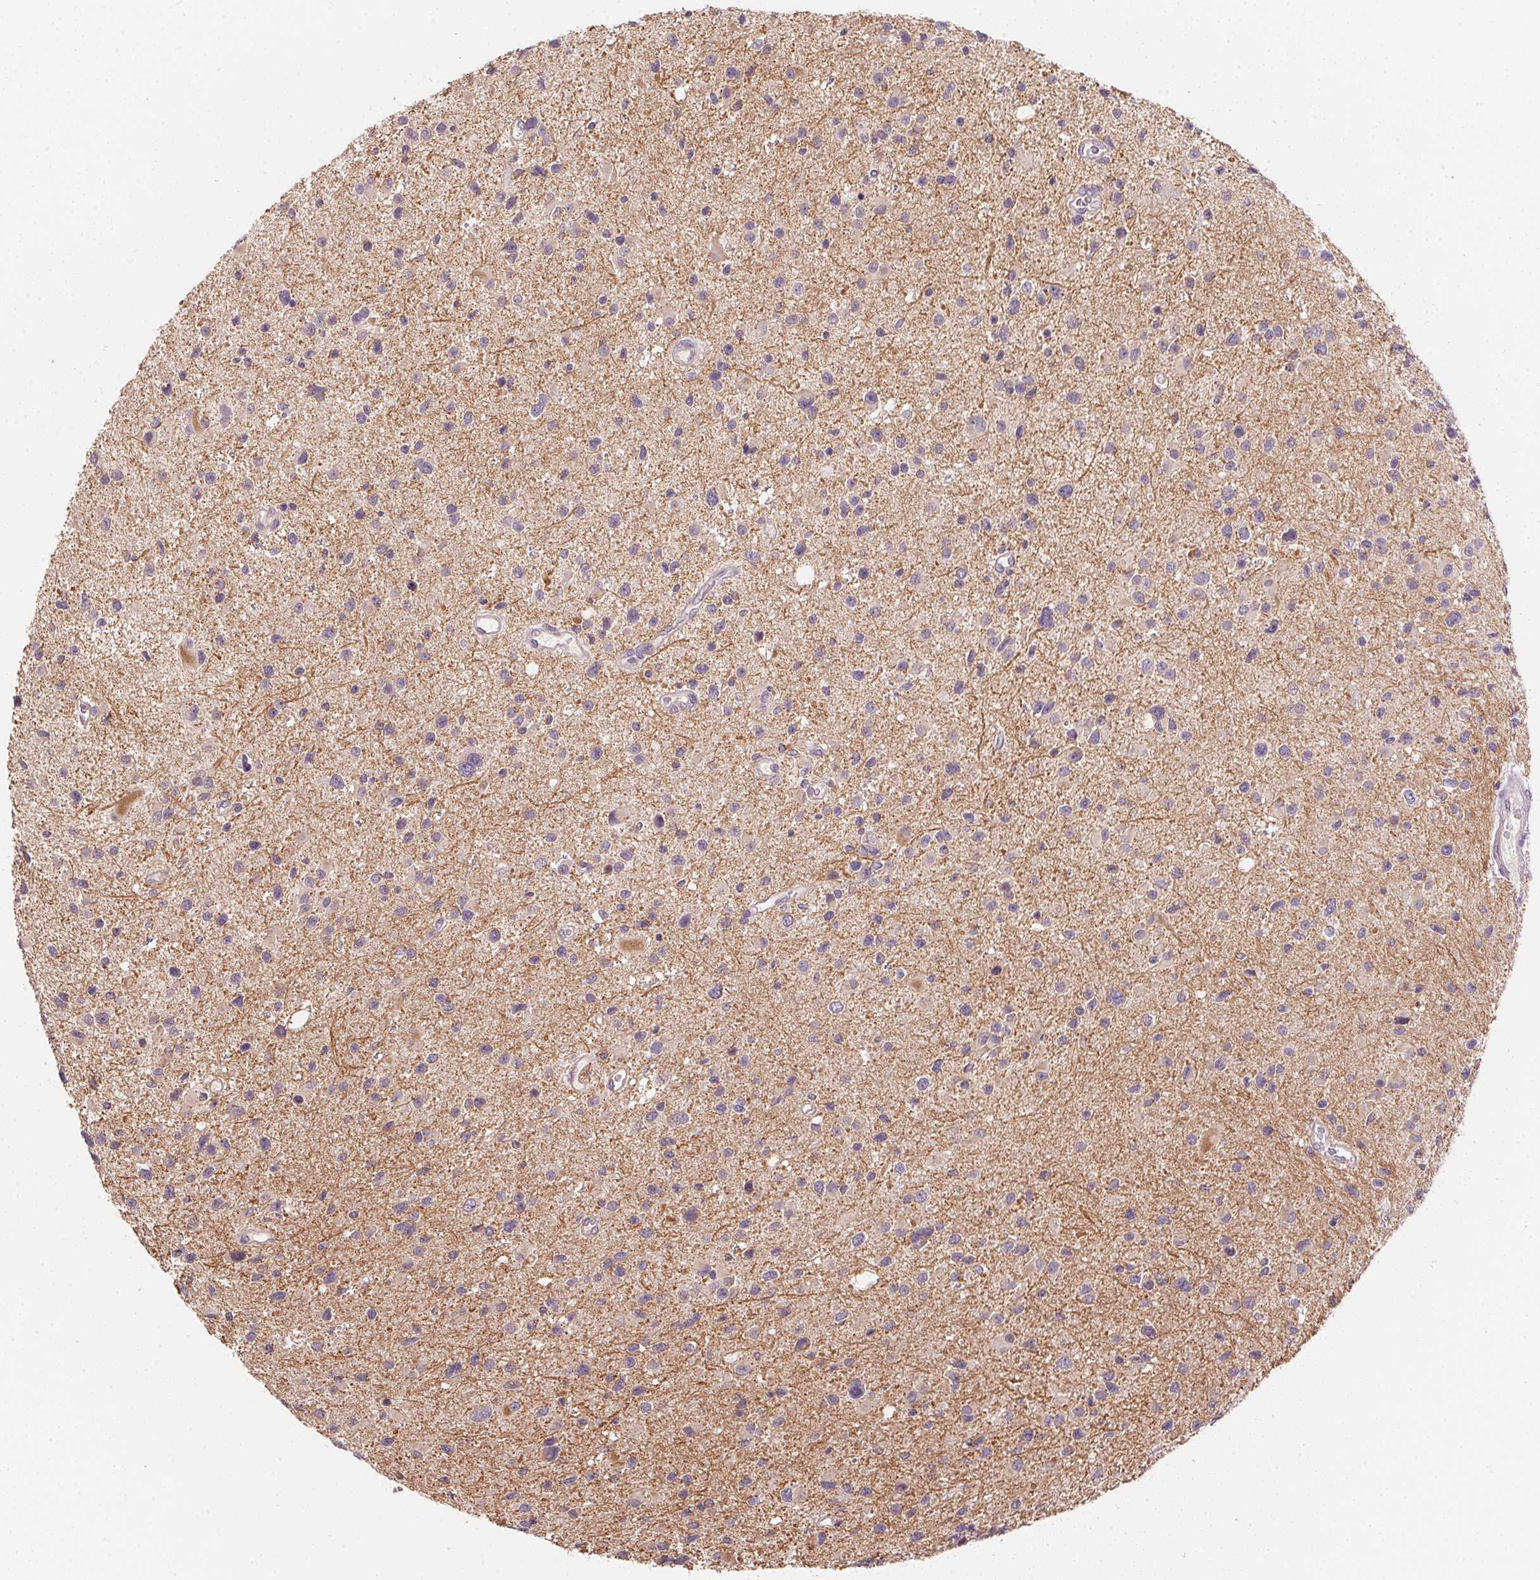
{"staining": {"intensity": "moderate", "quantity": "<25%", "location": "cytoplasmic/membranous"}, "tissue": "glioma", "cell_type": "Tumor cells", "image_type": "cancer", "snomed": [{"axis": "morphology", "description": "Glioma, malignant, Low grade"}, {"axis": "topography", "description": "Brain"}], "caption": "Protein expression analysis of glioma demonstrates moderate cytoplasmic/membranous expression in approximately <25% of tumor cells.", "gene": "ALDH8A1", "patient": {"sex": "female", "age": 32}}